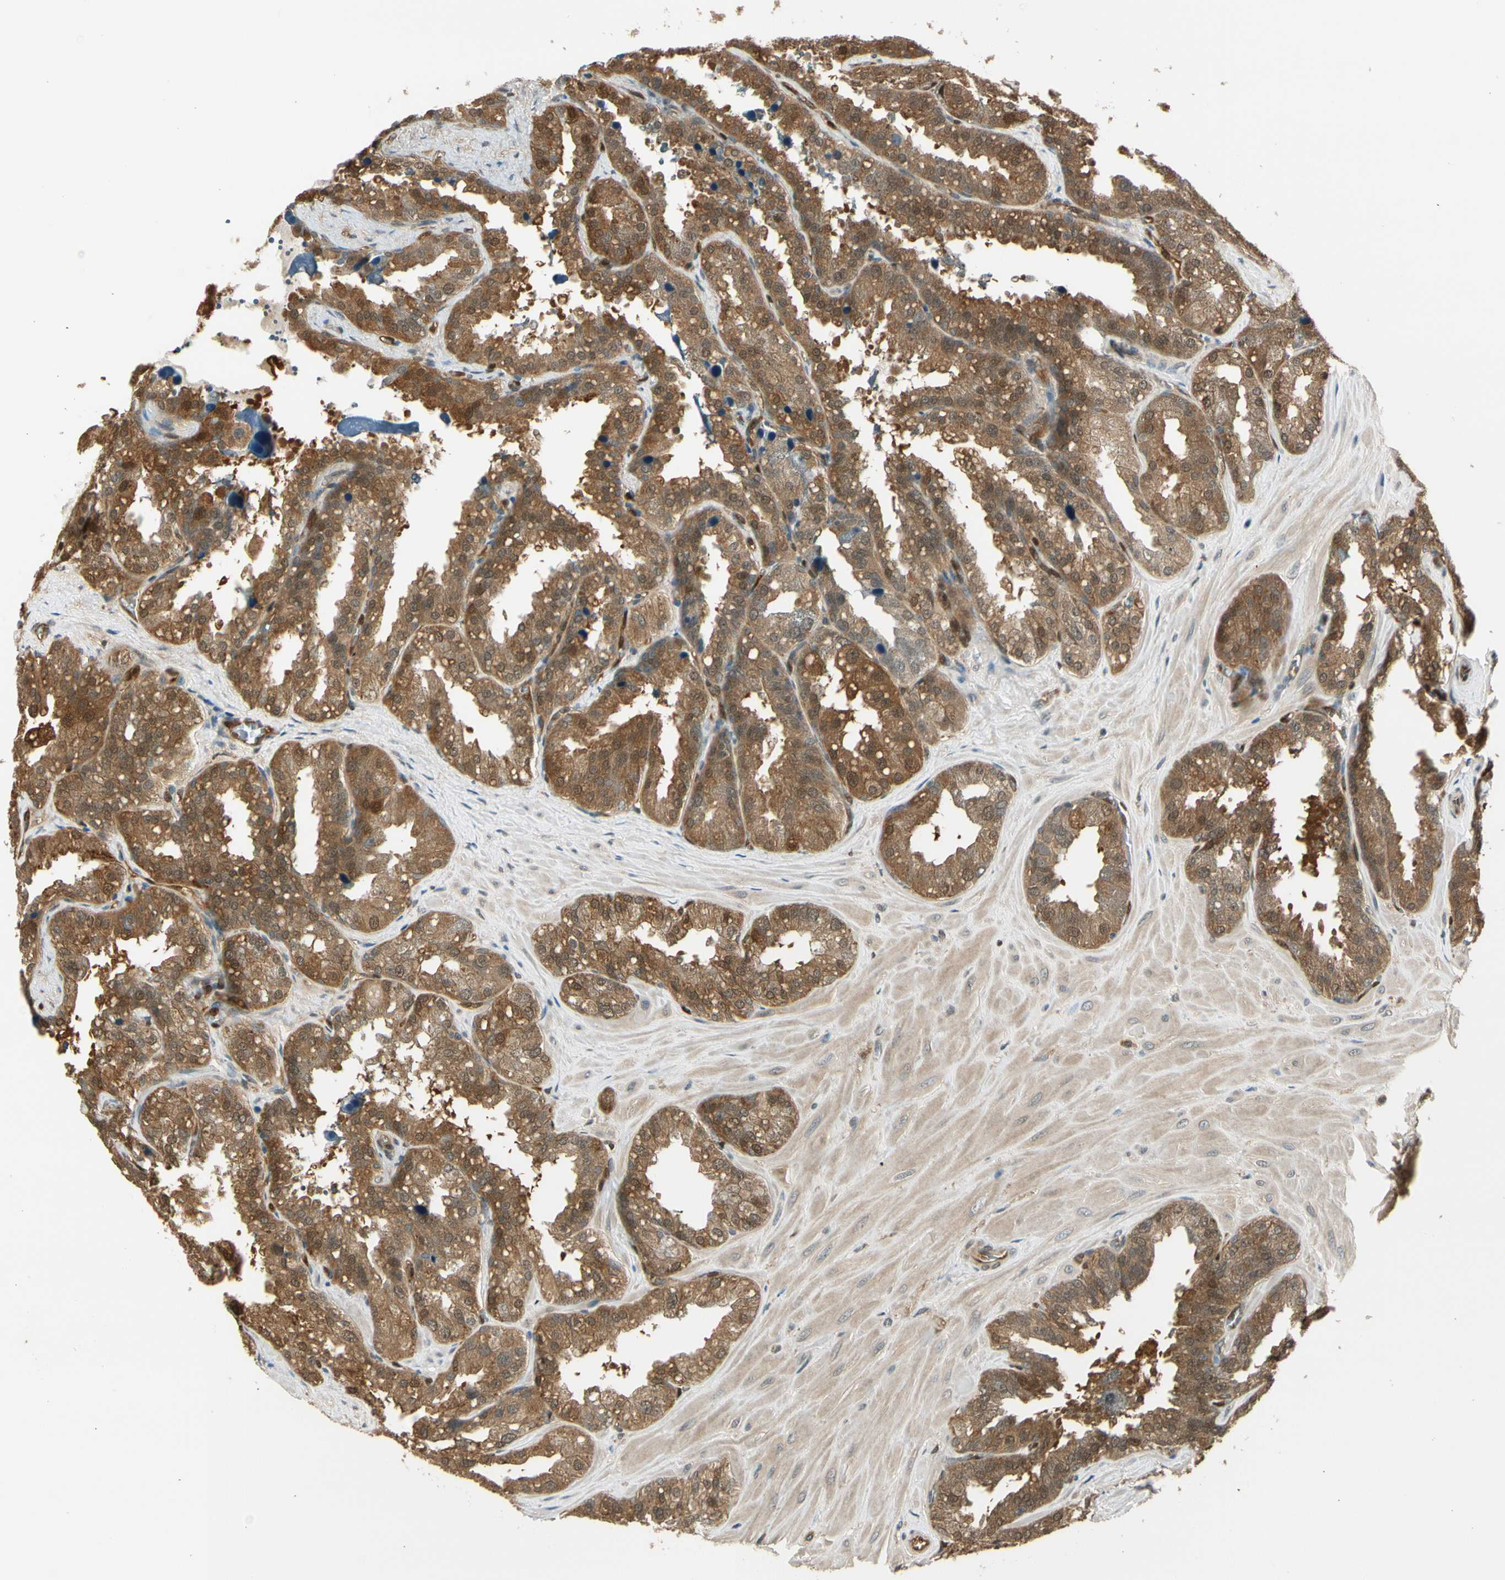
{"staining": {"intensity": "moderate", "quantity": ">75%", "location": "cytoplasmic/membranous"}, "tissue": "seminal vesicle", "cell_type": "Glandular cells", "image_type": "normal", "snomed": [{"axis": "morphology", "description": "Normal tissue, NOS"}, {"axis": "topography", "description": "Prostate"}, {"axis": "topography", "description": "Seminal veicle"}], "caption": "This micrograph displays IHC staining of normal seminal vesicle, with medium moderate cytoplasmic/membranous staining in approximately >75% of glandular cells.", "gene": "SERPINB6", "patient": {"sex": "male", "age": 51}}